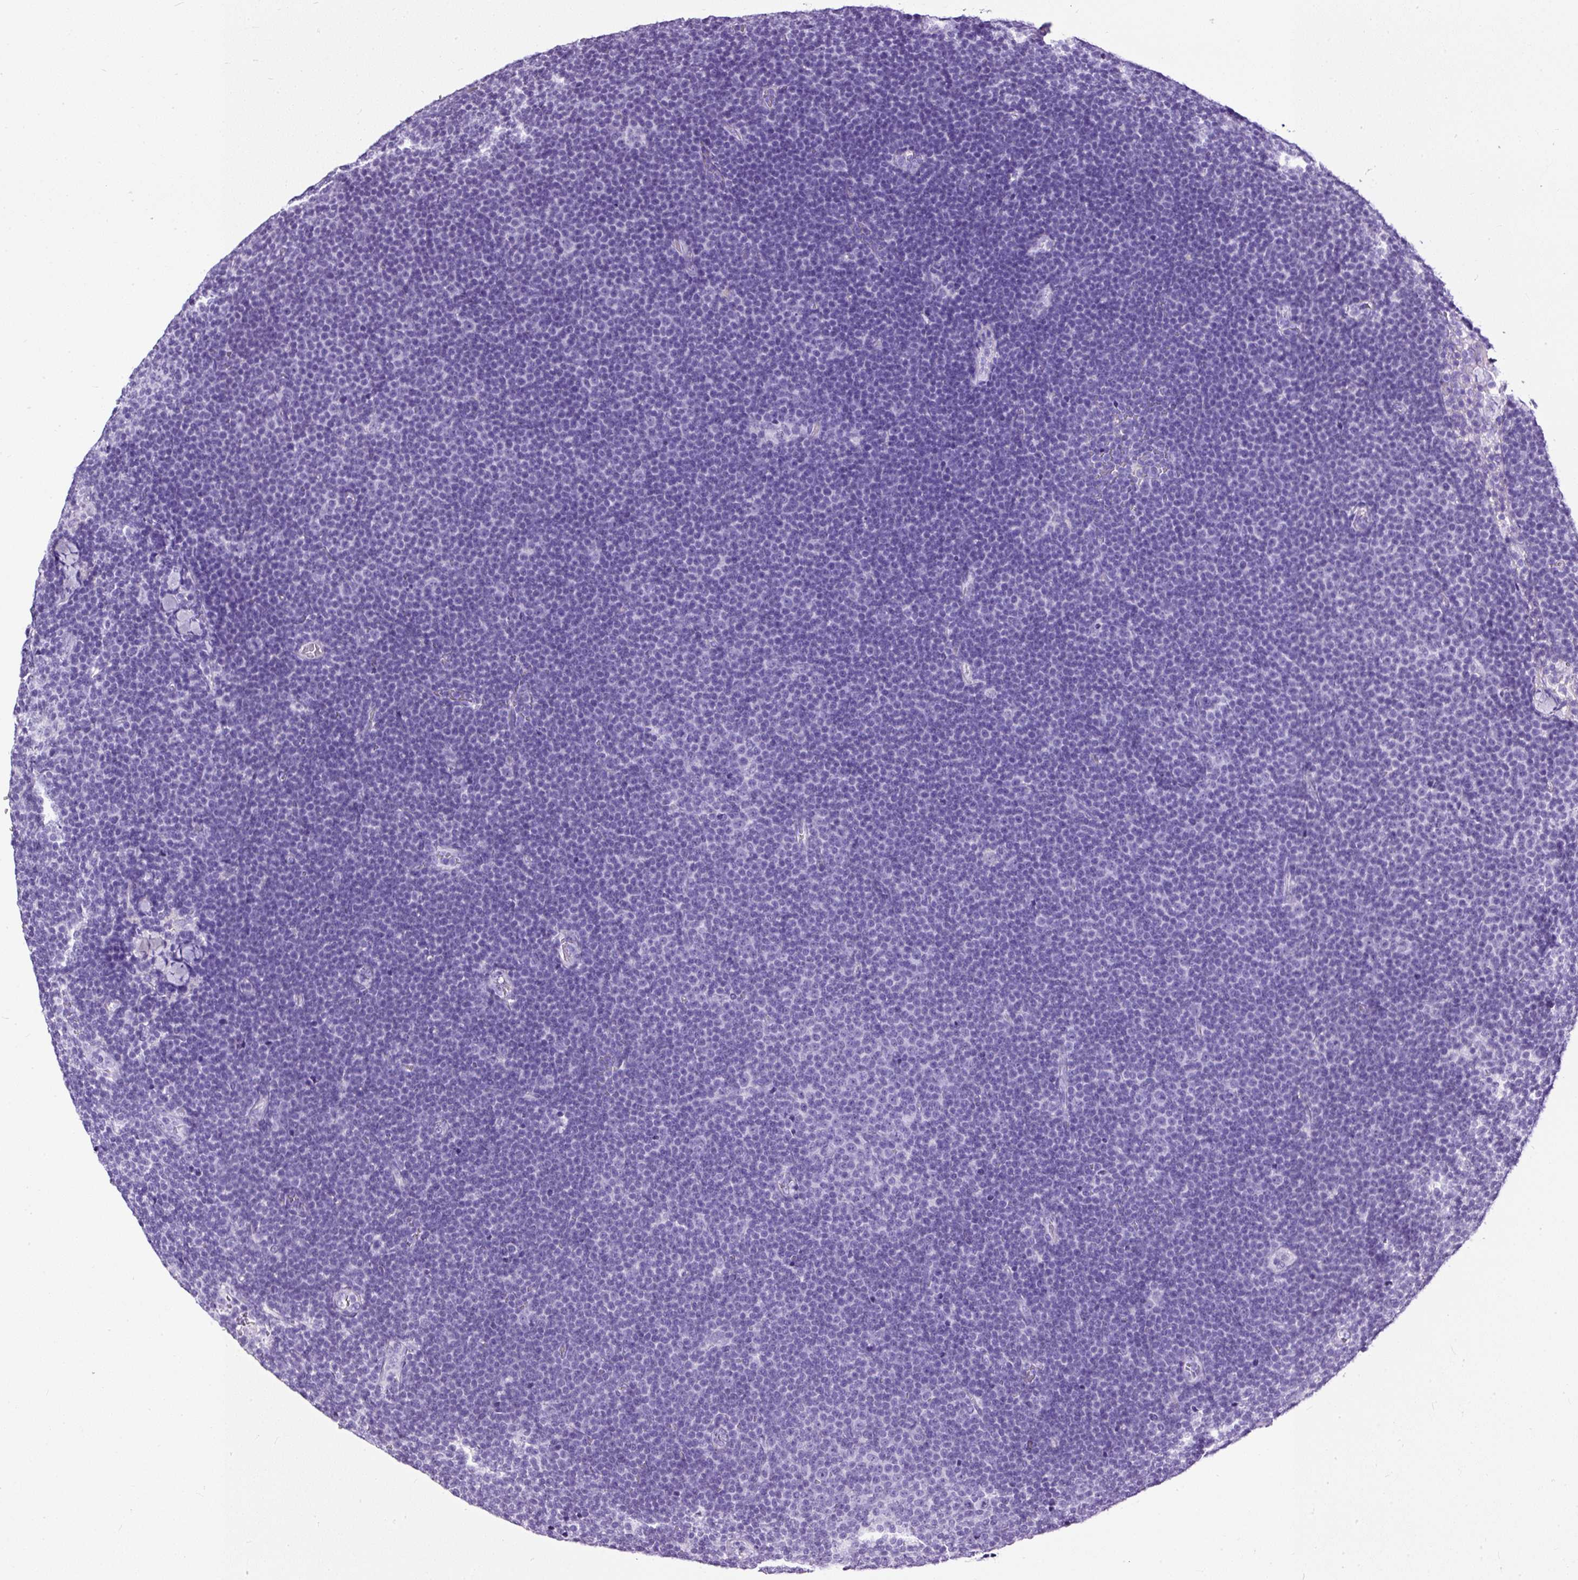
{"staining": {"intensity": "negative", "quantity": "none", "location": "none"}, "tissue": "lymphoma", "cell_type": "Tumor cells", "image_type": "cancer", "snomed": [{"axis": "morphology", "description": "Malignant lymphoma, non-Hodgkin's type, Low grade"}, {"axis": "topography", "description": "Lymph node"}], "caption": "The immunohistochemistry (IHC) image has no significant expression in tumor cells of lymphoma tissue. (DAB IHC visualized using brightfield microscopy, high magnification).", "gene": "NTS", "patient": {"sex": "male", "age": 48}}